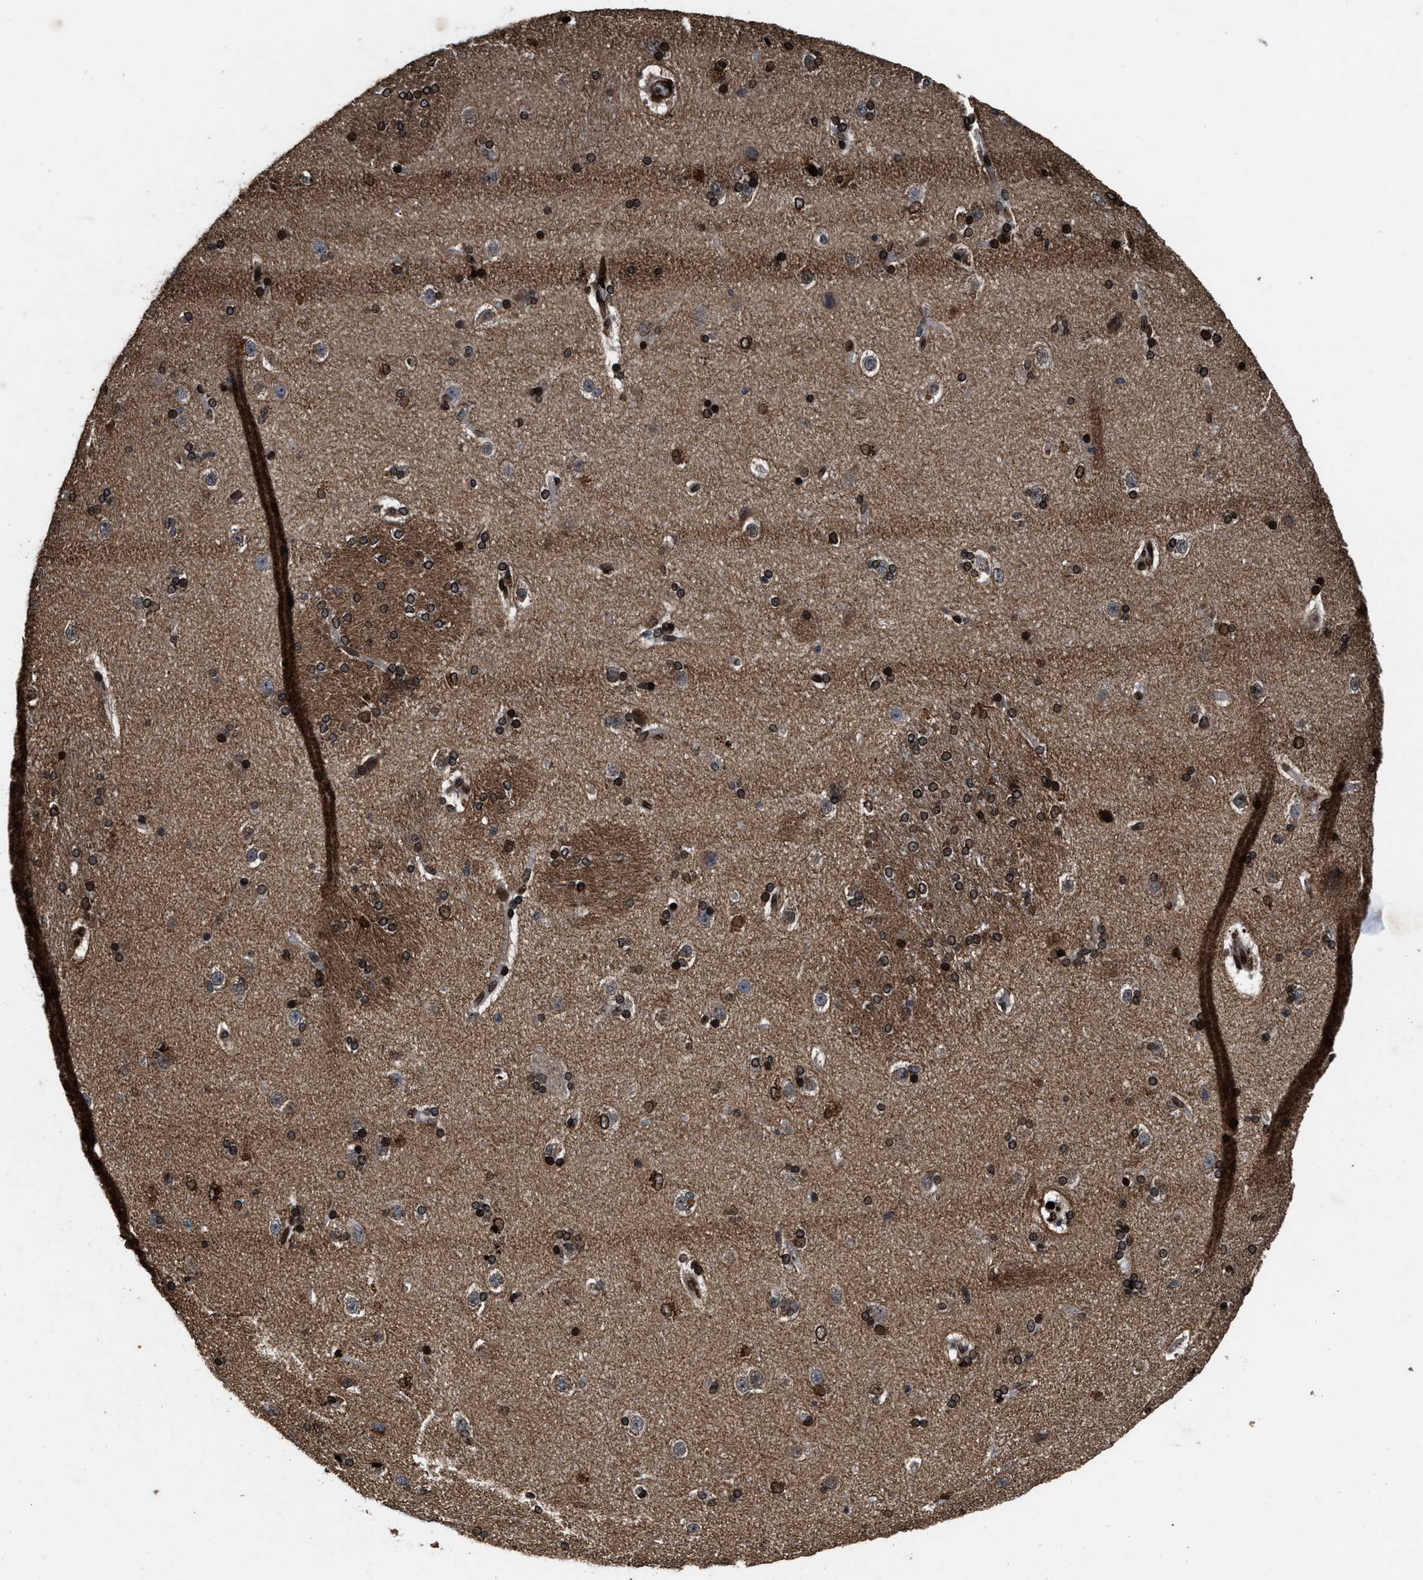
{"staining": {"intensity": "strong", "quantity": ">75%", "location": "cytoplasmic/membranous,nuclear"}, "tissue": "caudate", "cell_type": "Glial cells", "image_type": "normal", "snomed": [{"axis": "morphology", "description": "Normal tissue, NOS"}, {"axis": "topography", "description": "Lateral ventricle wall"}], "caption": "Caudate stained with DAB (3,3'-diaminobenzidine) immunohistochemistry (IHC) shows high levels of strong cytoplasmic/membranous,nuclear staining in approximately >75% of glial cells. (Stains: DAB (3,3'-diaminobenzidine) in brown, nuclei in blue, Microscopy: brightfield microscopy at high magnification).", "gene": "ACCS", "patient": {"sex": "female", "age": 19}}